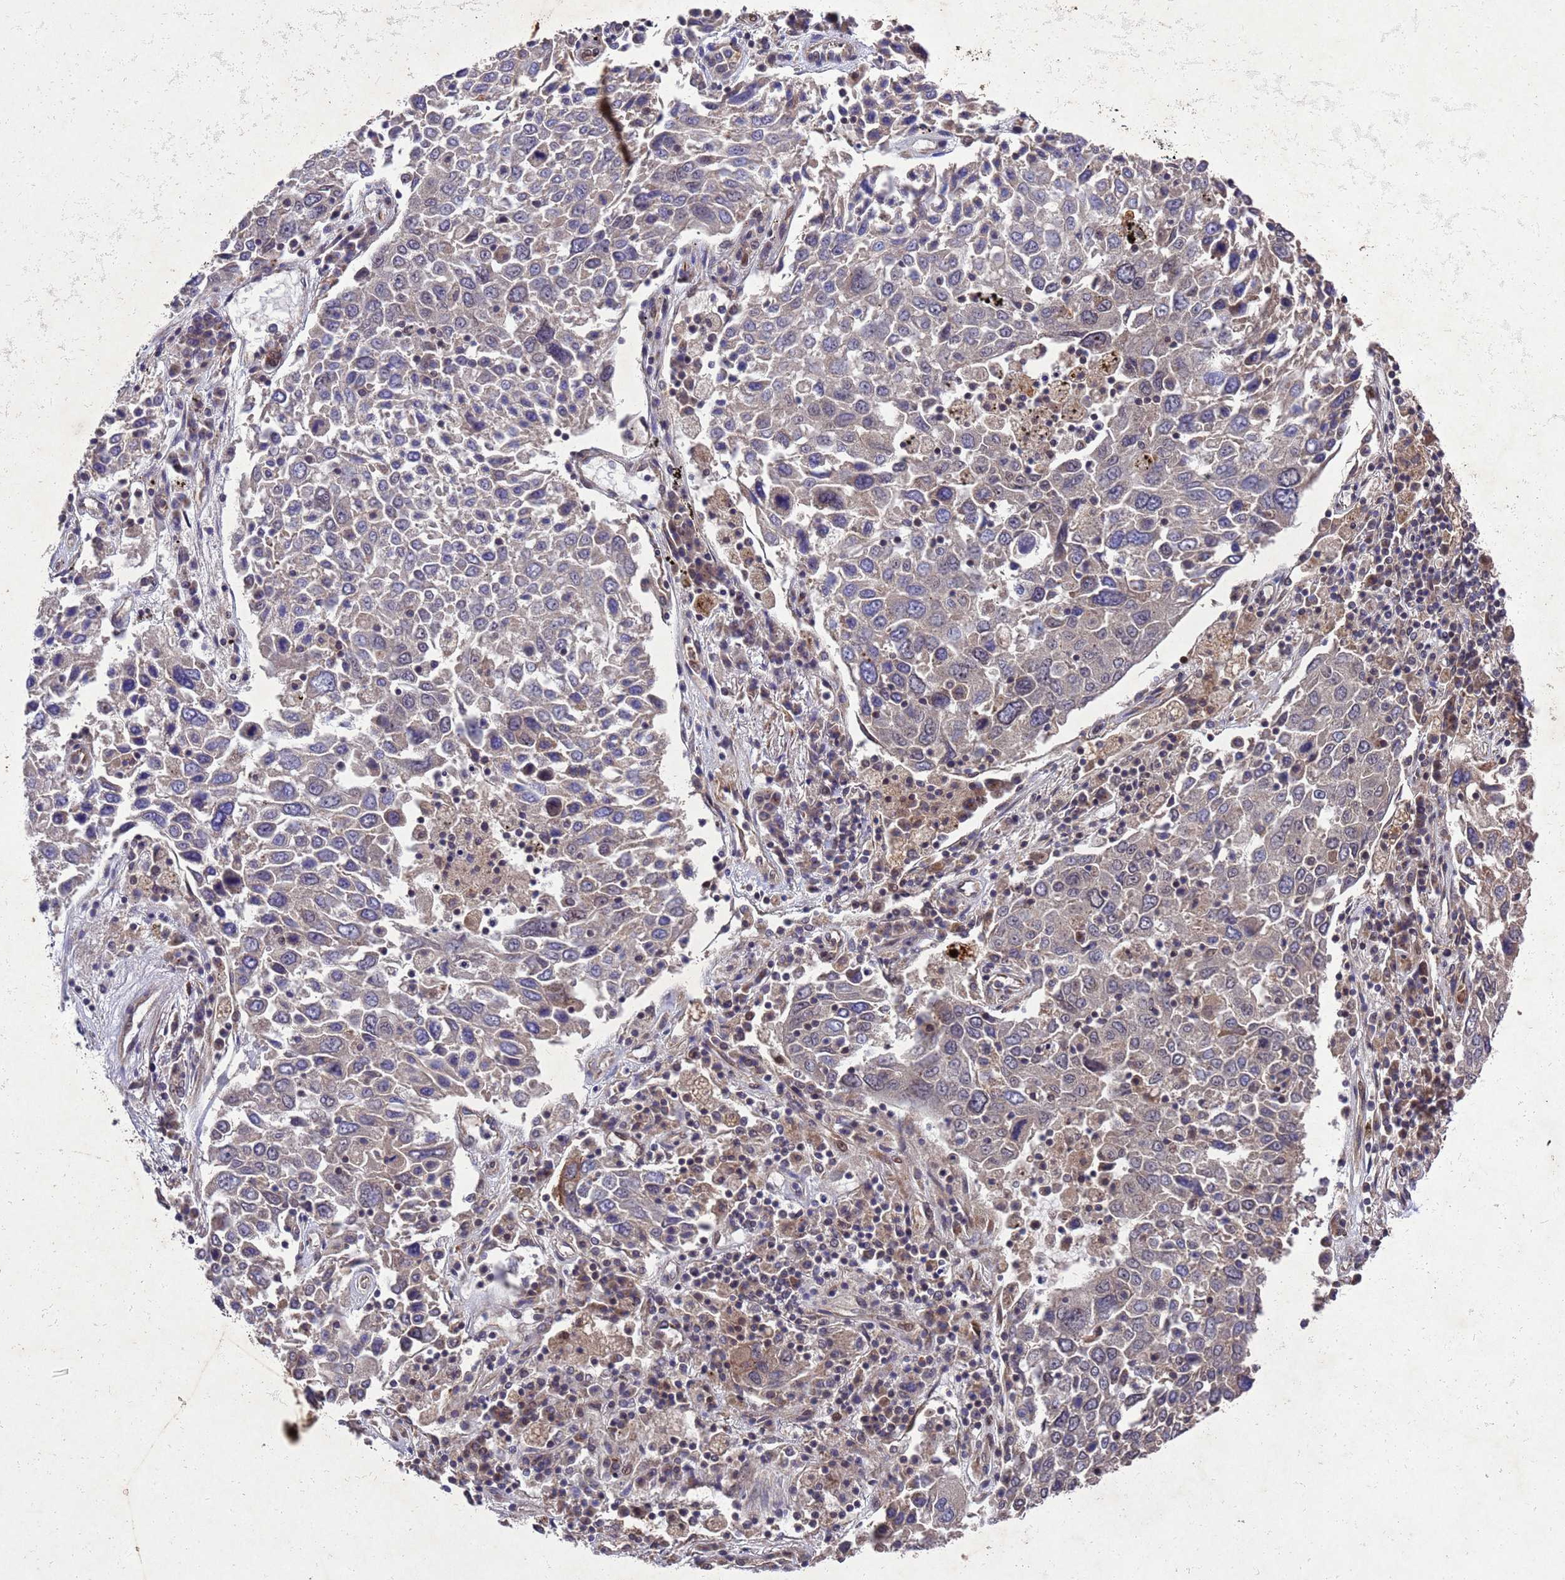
{"staining": {"intensity": "weak", "quantity": "<25%", "location": "cytoplasmic/membranous"}, "tissue": "lung cancer", "cell_type": "Tumor cells", "image_type": "cancer", "snomed": [{"axis": "morphology", "description": "Squamous cell carcinoma, NOS"}, {"axis": "topography", "description": "Lung"}], "caption": "This is a photomicrograph of immunohistochemistry (IHC) staining of lung cancer, which shows no positivity in tumor cells. Brightfield microscopy of immunohistochemistry (IHC) stained with DAB (brown) and hematoxylin (blue), captured at high magnification.", "gene": "TBK1", "patient": {"sex": "male", "age": 65}}